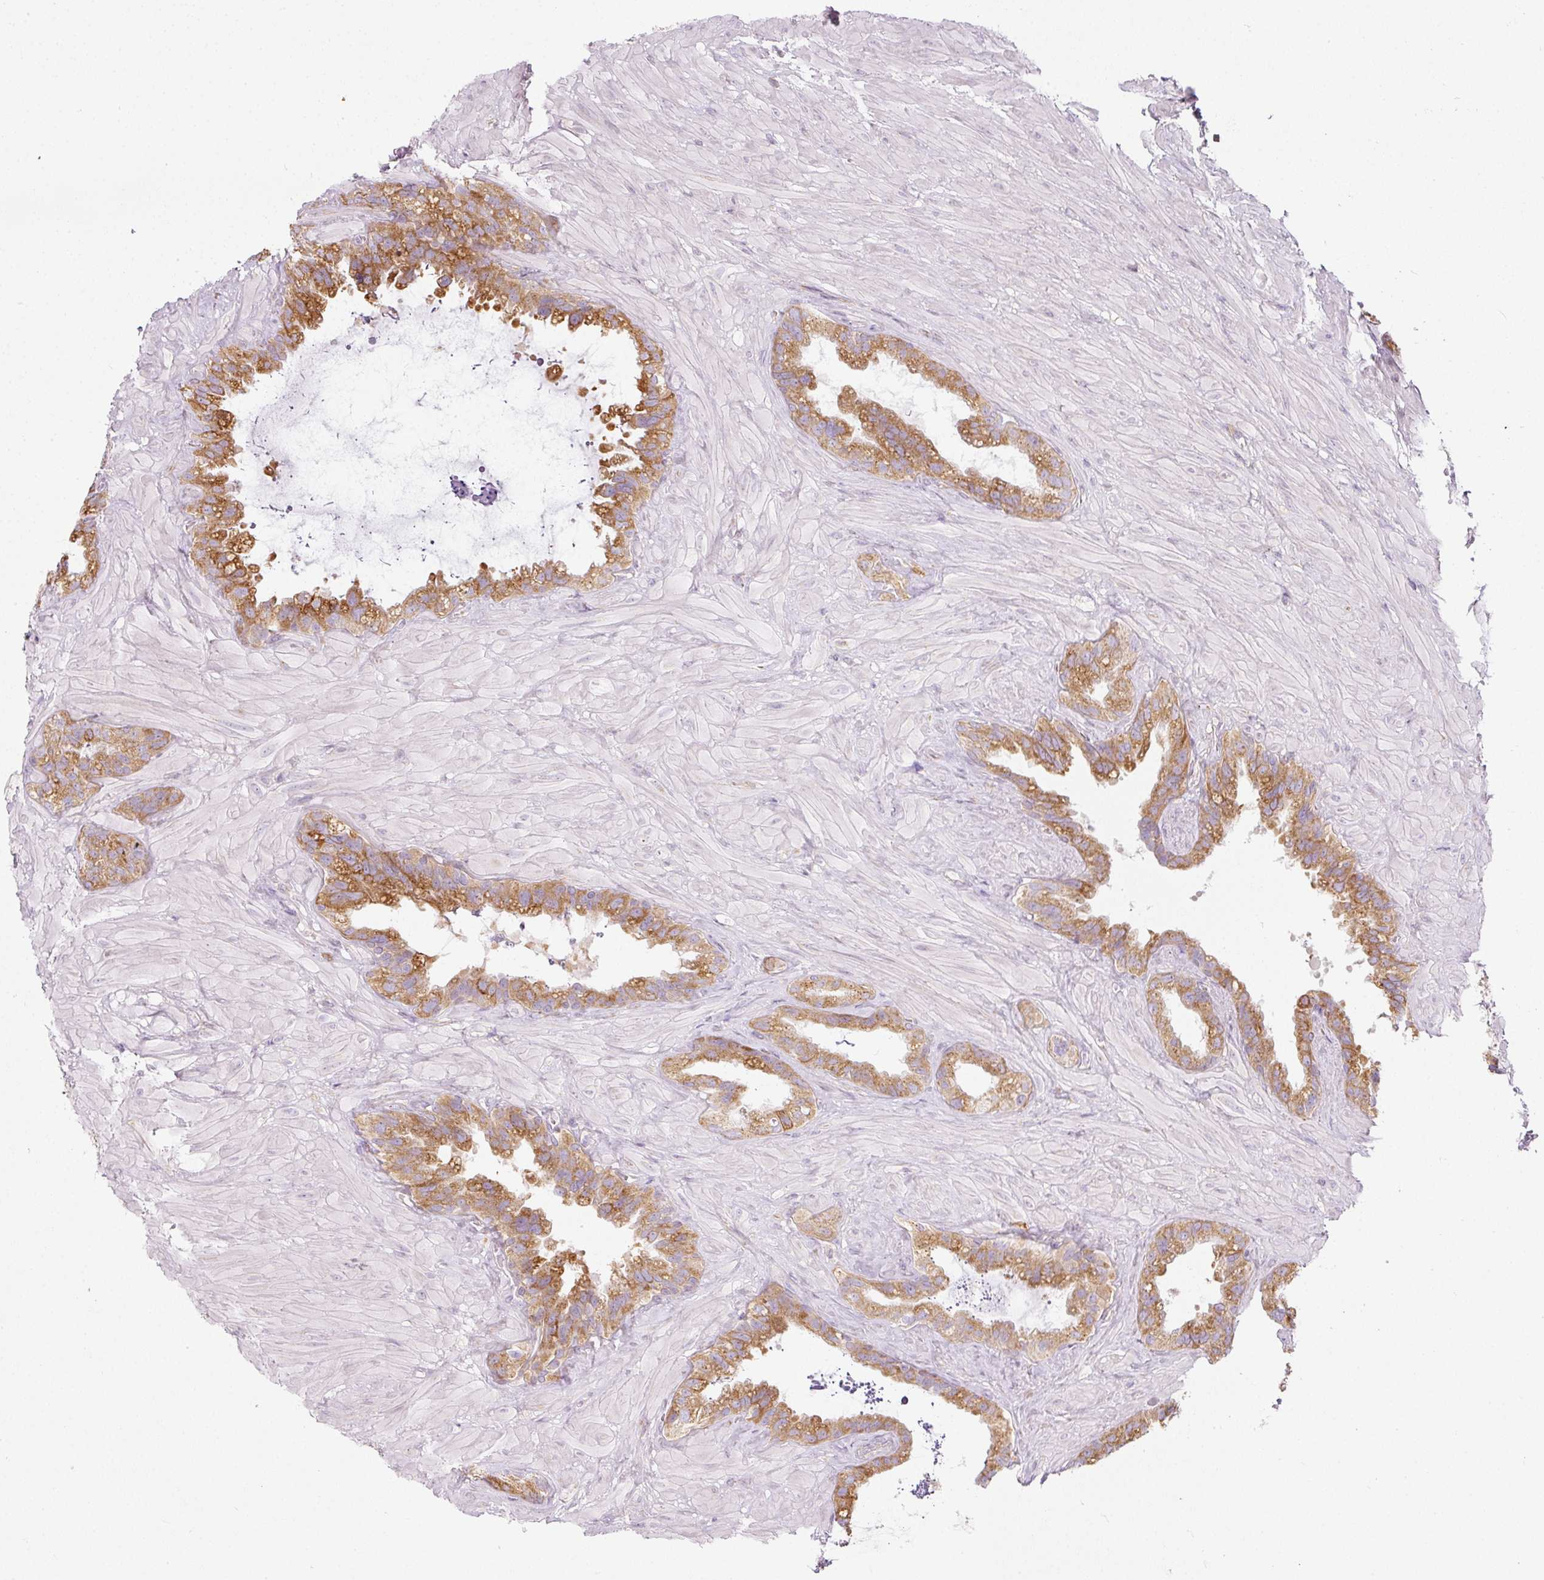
{"staining": {"intensity": "moderate", "quantity": ">75%", "location": "cytoplasmic/membranous"}, "tissue": "seminal vesicle", "cell_type": "Glandular cells", "image_type": "normal", "snomed": [{"axis": "morphology", "description": "Normal tissue, NOS"}, {"axis": "topography", "description": "Seminal veicle"}, {"axis": "topography", "description": "Peripheral nerve tissue"}], "caption": "Immunohistochemical staining of unremarkable seminal vesicle reveals >75% levels of moderate cytoplasmic/membranous protein positivity in approximately >75% of glandular cells.", "gene": "MORN4", "patient": {"sex": "male", "age": 76}}